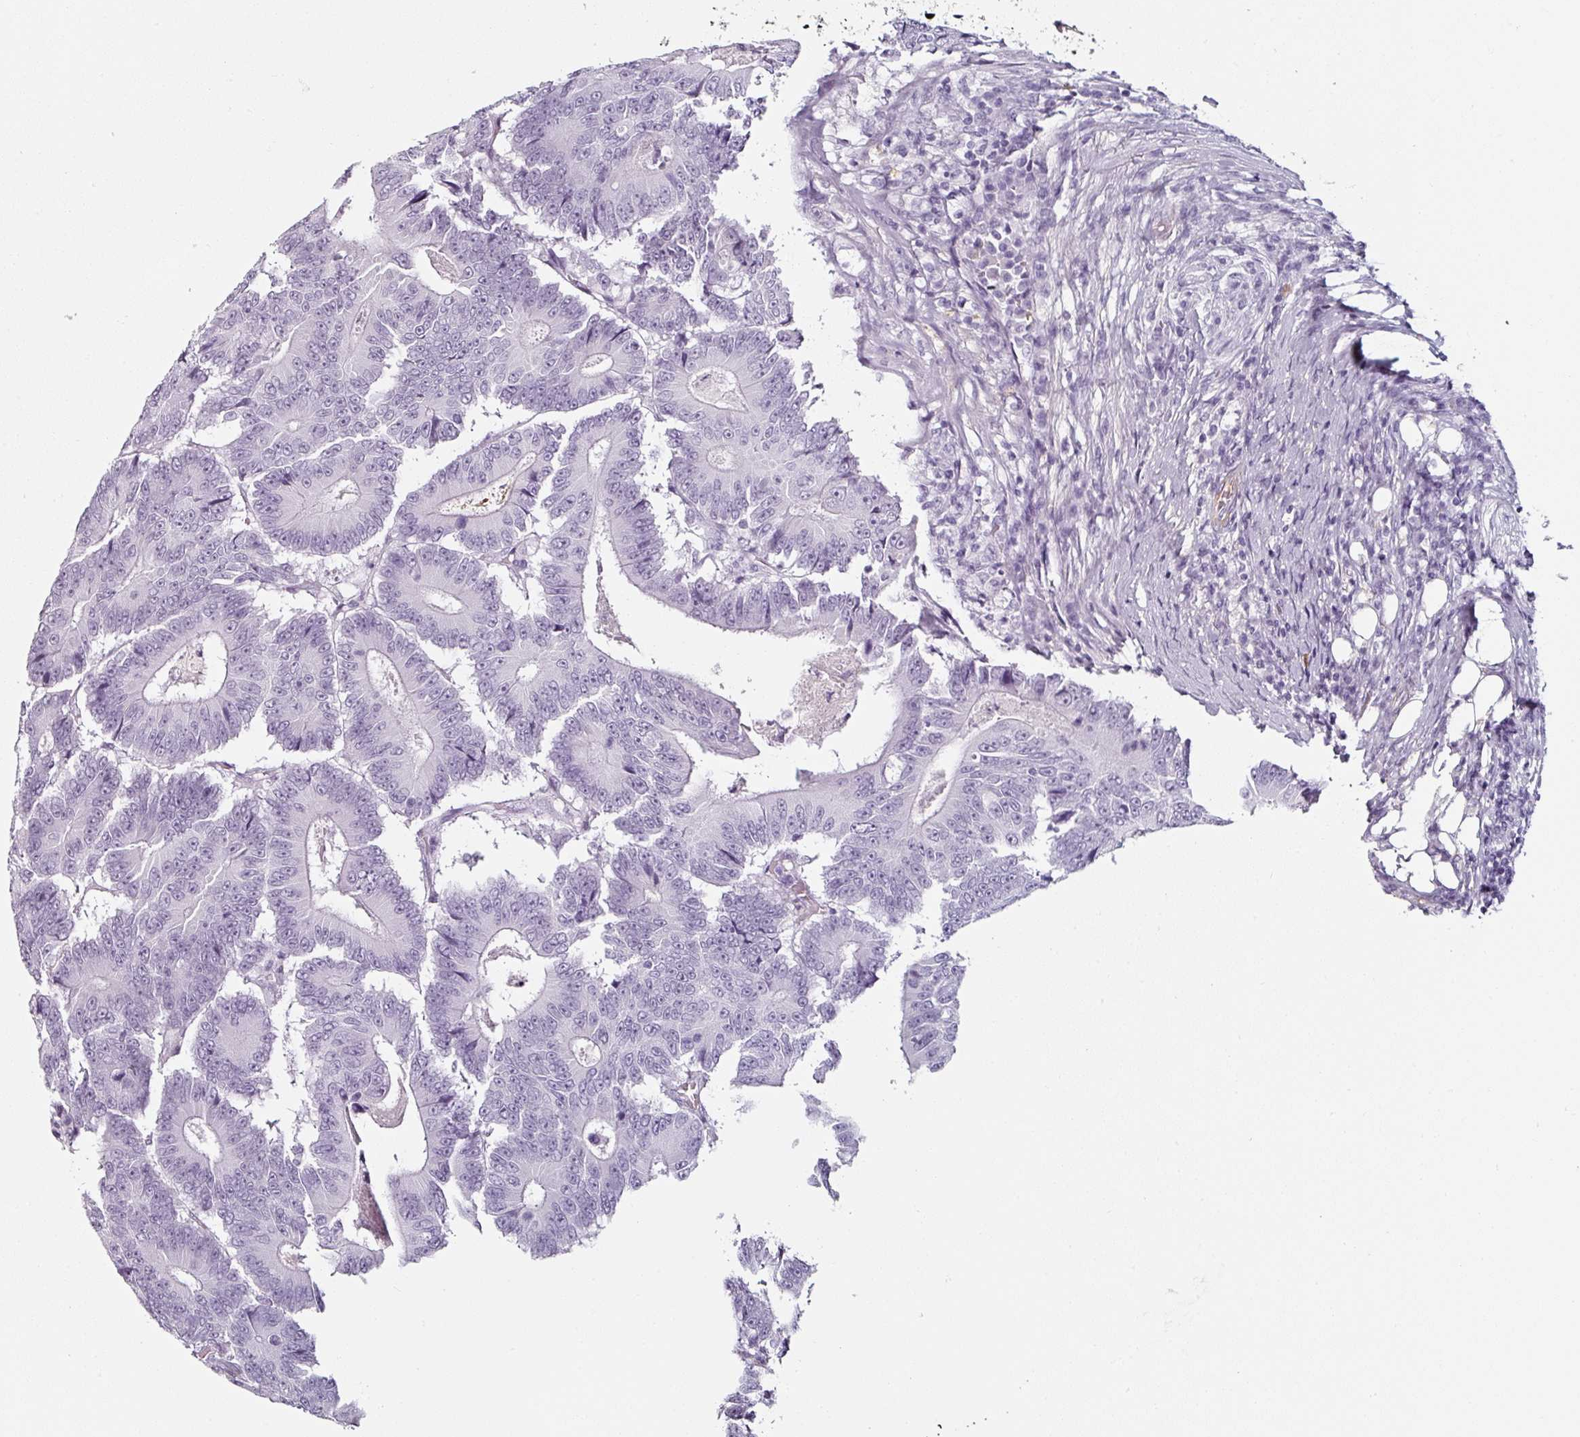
{"staining": {"intensity": "negative", "quantity": "none", "location": "none"}, "tissue": "colorectal cancer", "cell_type": "Tumor cells", "image_type": "cancer", "snomed": [{"axis": "morphology", "description": "Adenocarcinoma, NOS"}, {"axis": "topography", "description": "Colon"}], "caption": "DAB immunohistochemical staining of human colorectal cancer demonstrates no significant positivity in tumor cells.", "gene": "CAP2", "patient": {"sex": "male", "age": 83}}